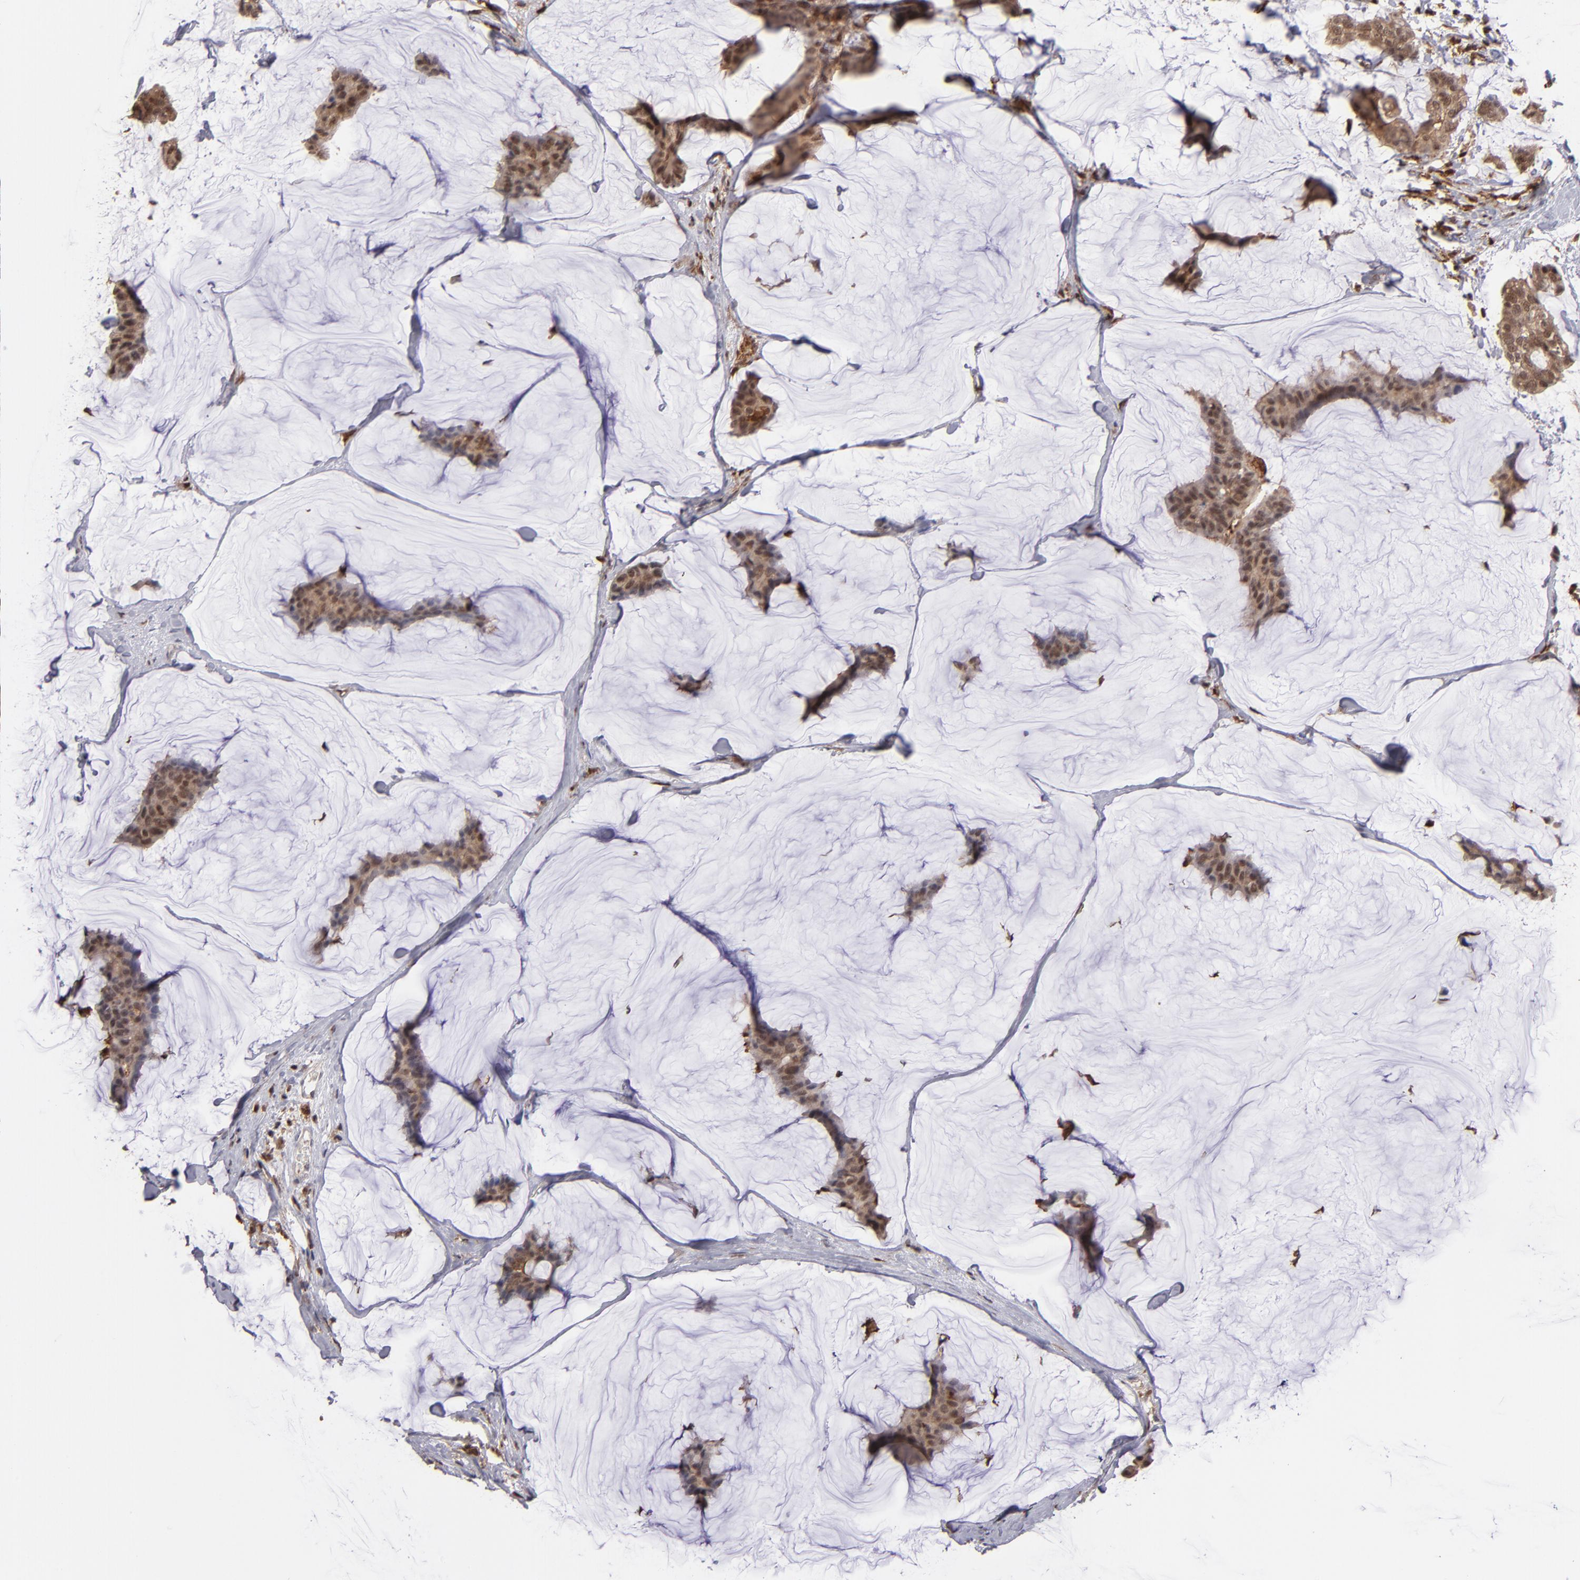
{"staining": {"intensity": "moderate", "quantity": ">75%", "location": "cytoplasmic/membranous,nuclear"}, "tissue": "breast cancer", "cell_type": "Tumor cells", "image_type": "cancer", "snomed": [{"axis": "morphology", "description": "Duct carcinoma"}, {"axis": "topography", "description": "Breast"}], "caption": "This image demonstrates immunohistochemistry staining of human breast cancer (intraductal carcinoma), with medium moderate cytoplasmic/membranous and nuclear expression in about >75% of tumor cells.", "gene": "GRB2", "patient": {"sex": "female", "age": 93}}